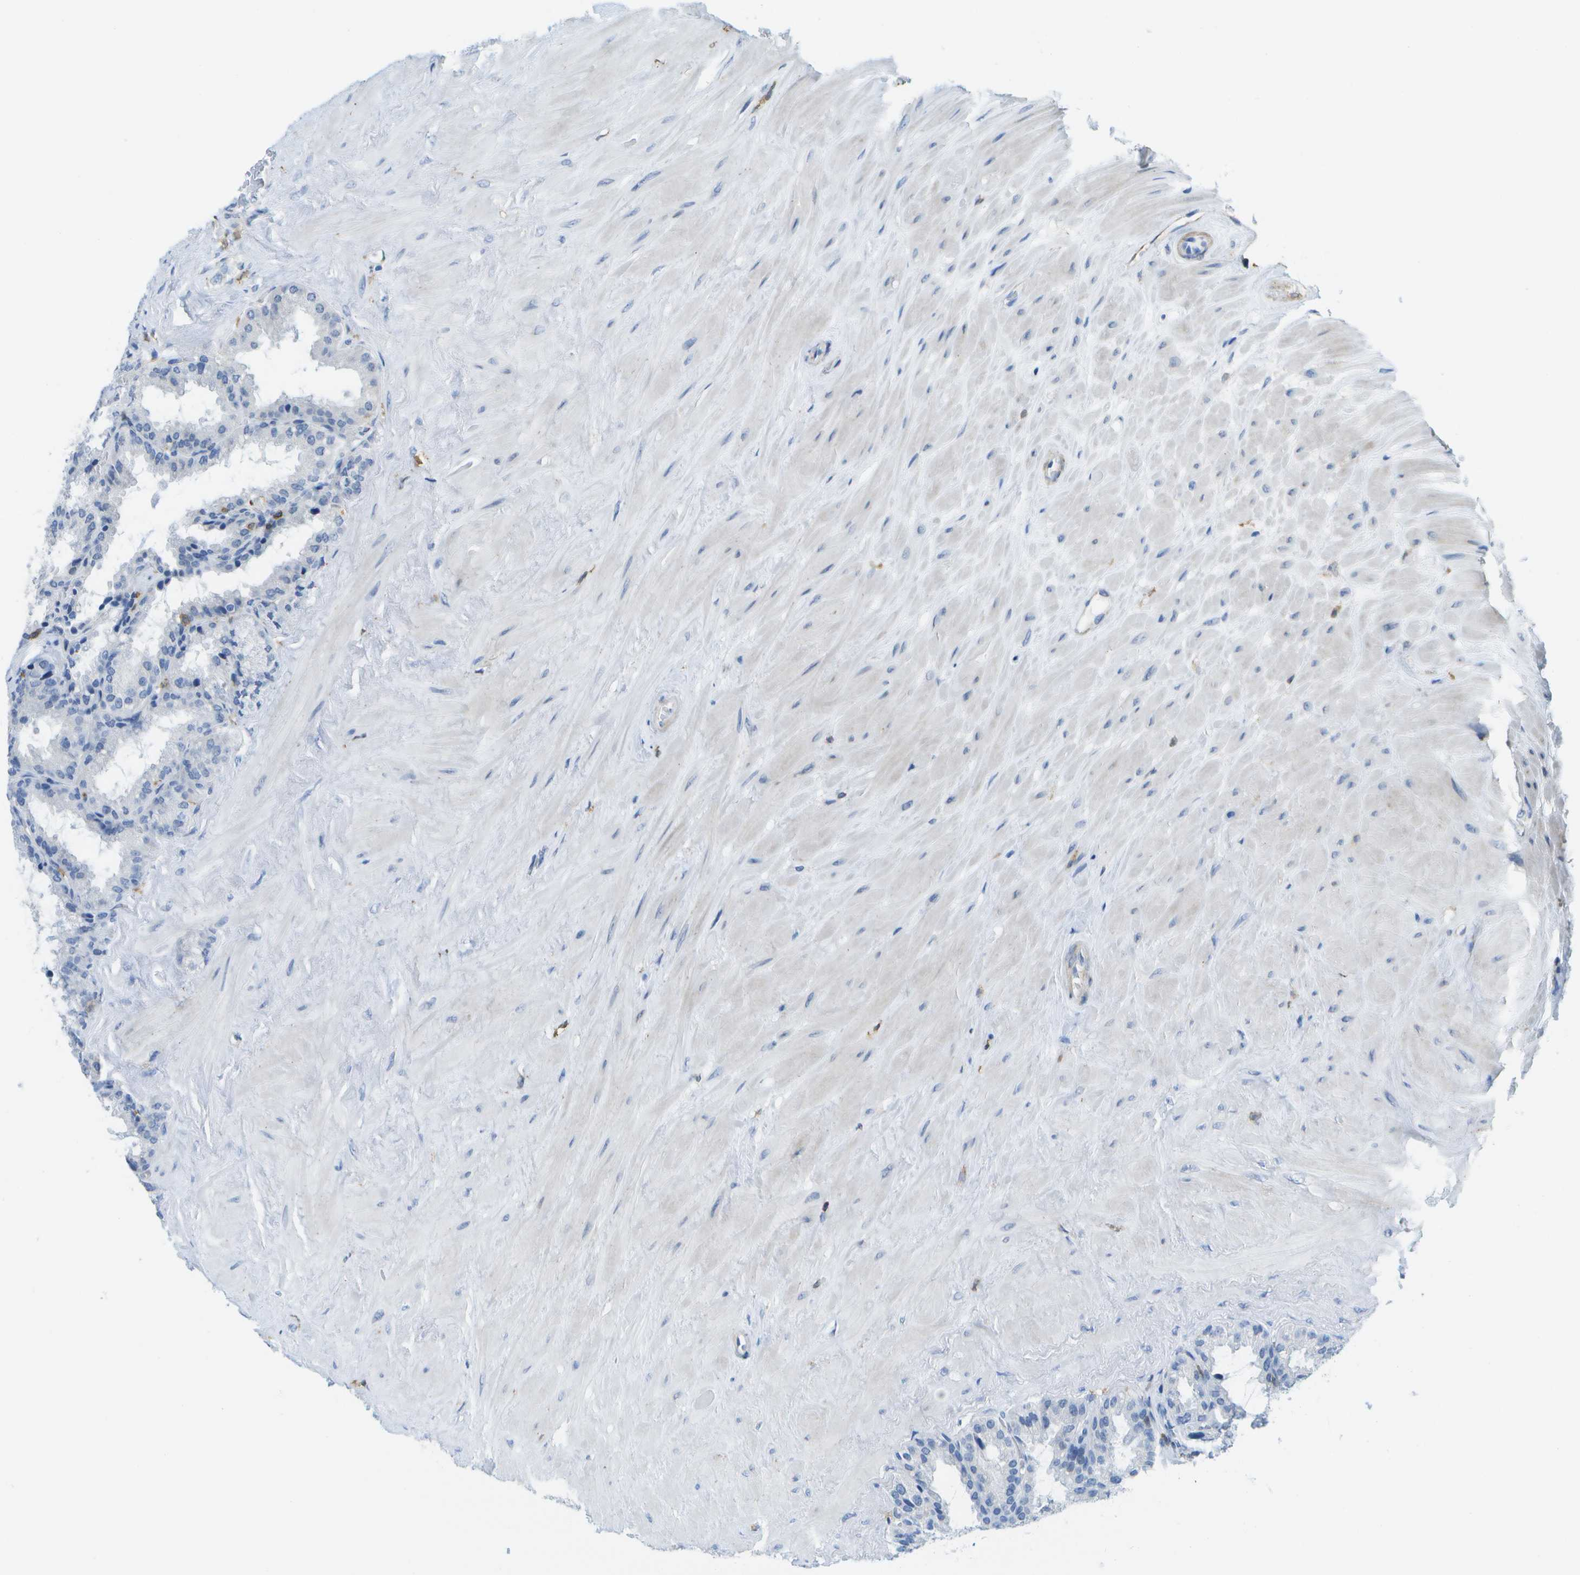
{"staining": {"intensity": "negative", "quantity": "none", "location": "none"}, "tissue": "seminal vesicle", "cell_type": "Glandular cells", "image_type": "normal", "snomed": [{"axis": "morphology", "description": "Normal tissue, NOS"}, {"axis": "topography", "description": "Seminal veicle"}], "caption": "The immunohistochemistry micrograph has no significant positivity in glandular cells of seminal vesicle. The staining was performed using DAB (3,3'-diaminobenzidine) to visualize the protein expression in brown, while the nuclei were stained in blue with hematoxylin (Magnification: 20x).", "gene": "RCSD1", "patient": {"sex": "male", "age": 46}}